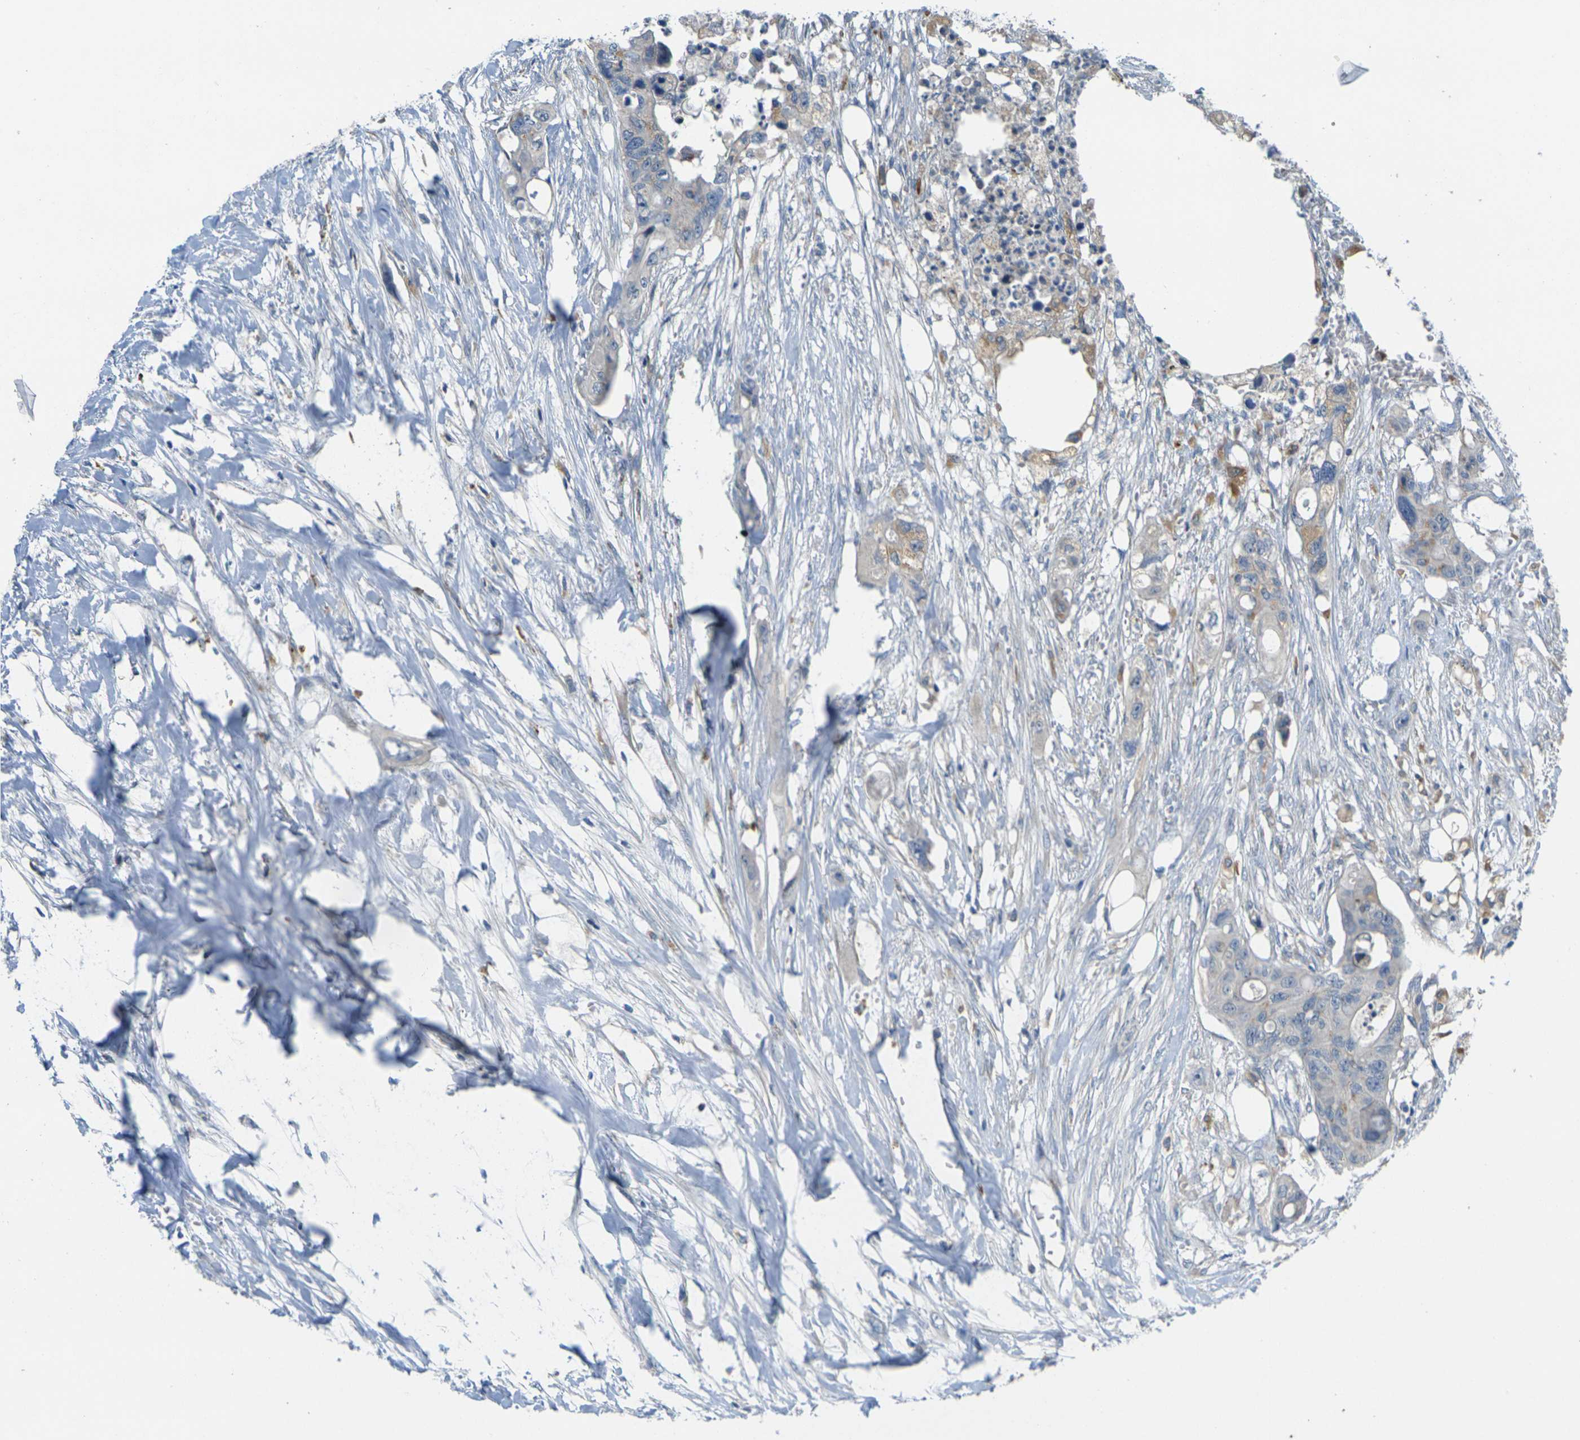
{"staining": {"intensity": "negative", "quantity": "none", "location": "none"}, "tissue": "colorectal cancer", "cell_type": "Tumor cells", "image_type": "cancer", "snomed": [{"axis": "morphology", "description": "Adenocarcinoma, NOS"}, {"axis": "topography", "description": "Colon"}], "caption": "This is an IHC image of human adenocarcinoma (colorectal). There is no positivity in tumor cells.", "gene": "CYP2C8", "patient": {"sex": "female", "age": 57}}